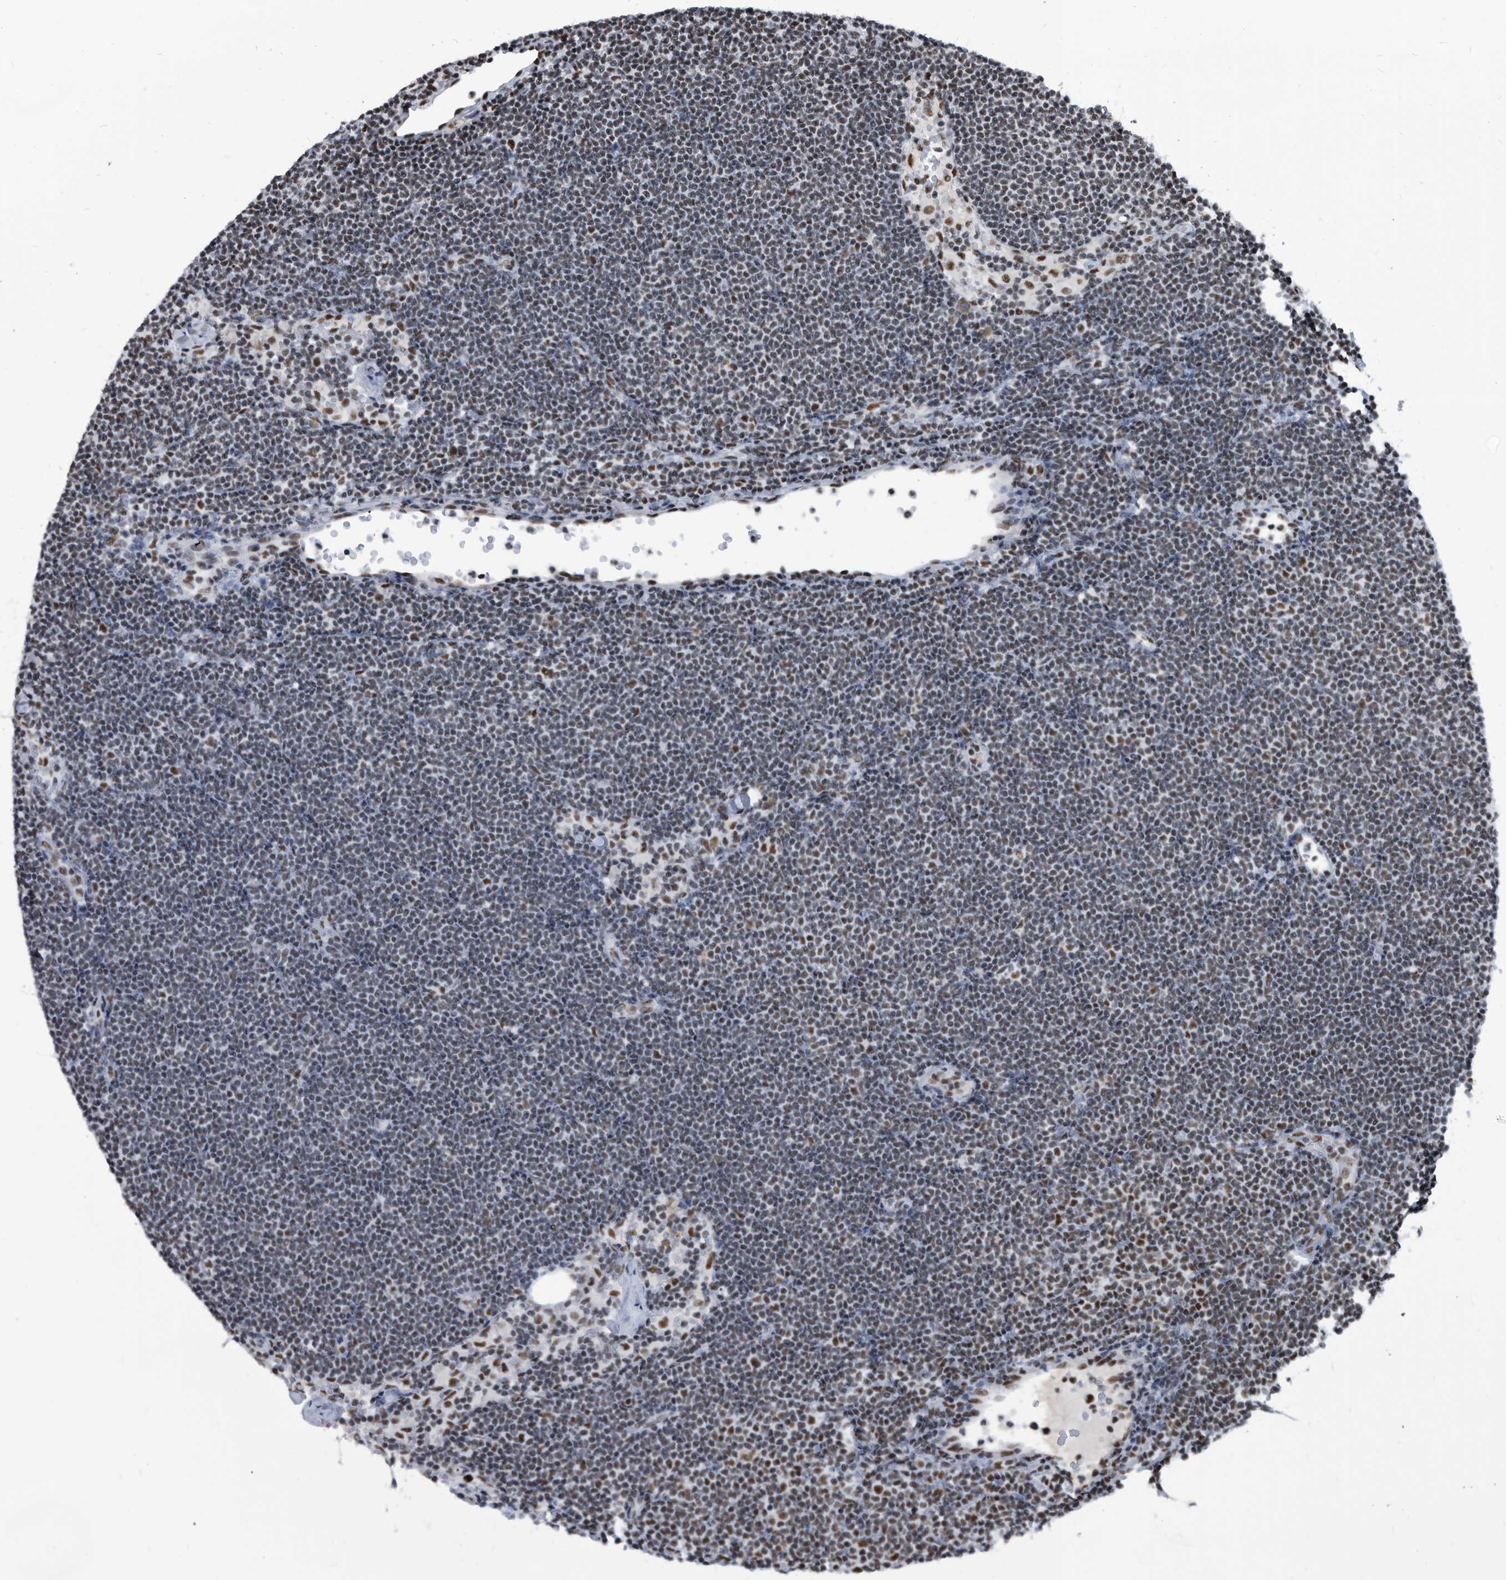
{"staining": {"intensity": "moderate", "quantity": "<25%", "location": "nuclear"}, "tissue": "lymphoma", "cell_type": "Tumor cells", "image_type": "cancer", "snomed": [{"axis": "morphology", "description": "Malignant lymphoma, non-Hodgkin's type, Low grade"}, {"axis": "topography", "description": "Lymph node"}], "caption": "This is an image of immunohistochemistry (IHC) staining of malignant lymphoma, non-Hodgkin's type (low-grade), which shows moderate expression in the nuclear of tumor cells.", "gene": "SF3A1", "patient": {"sex": "female", "age": 53}}